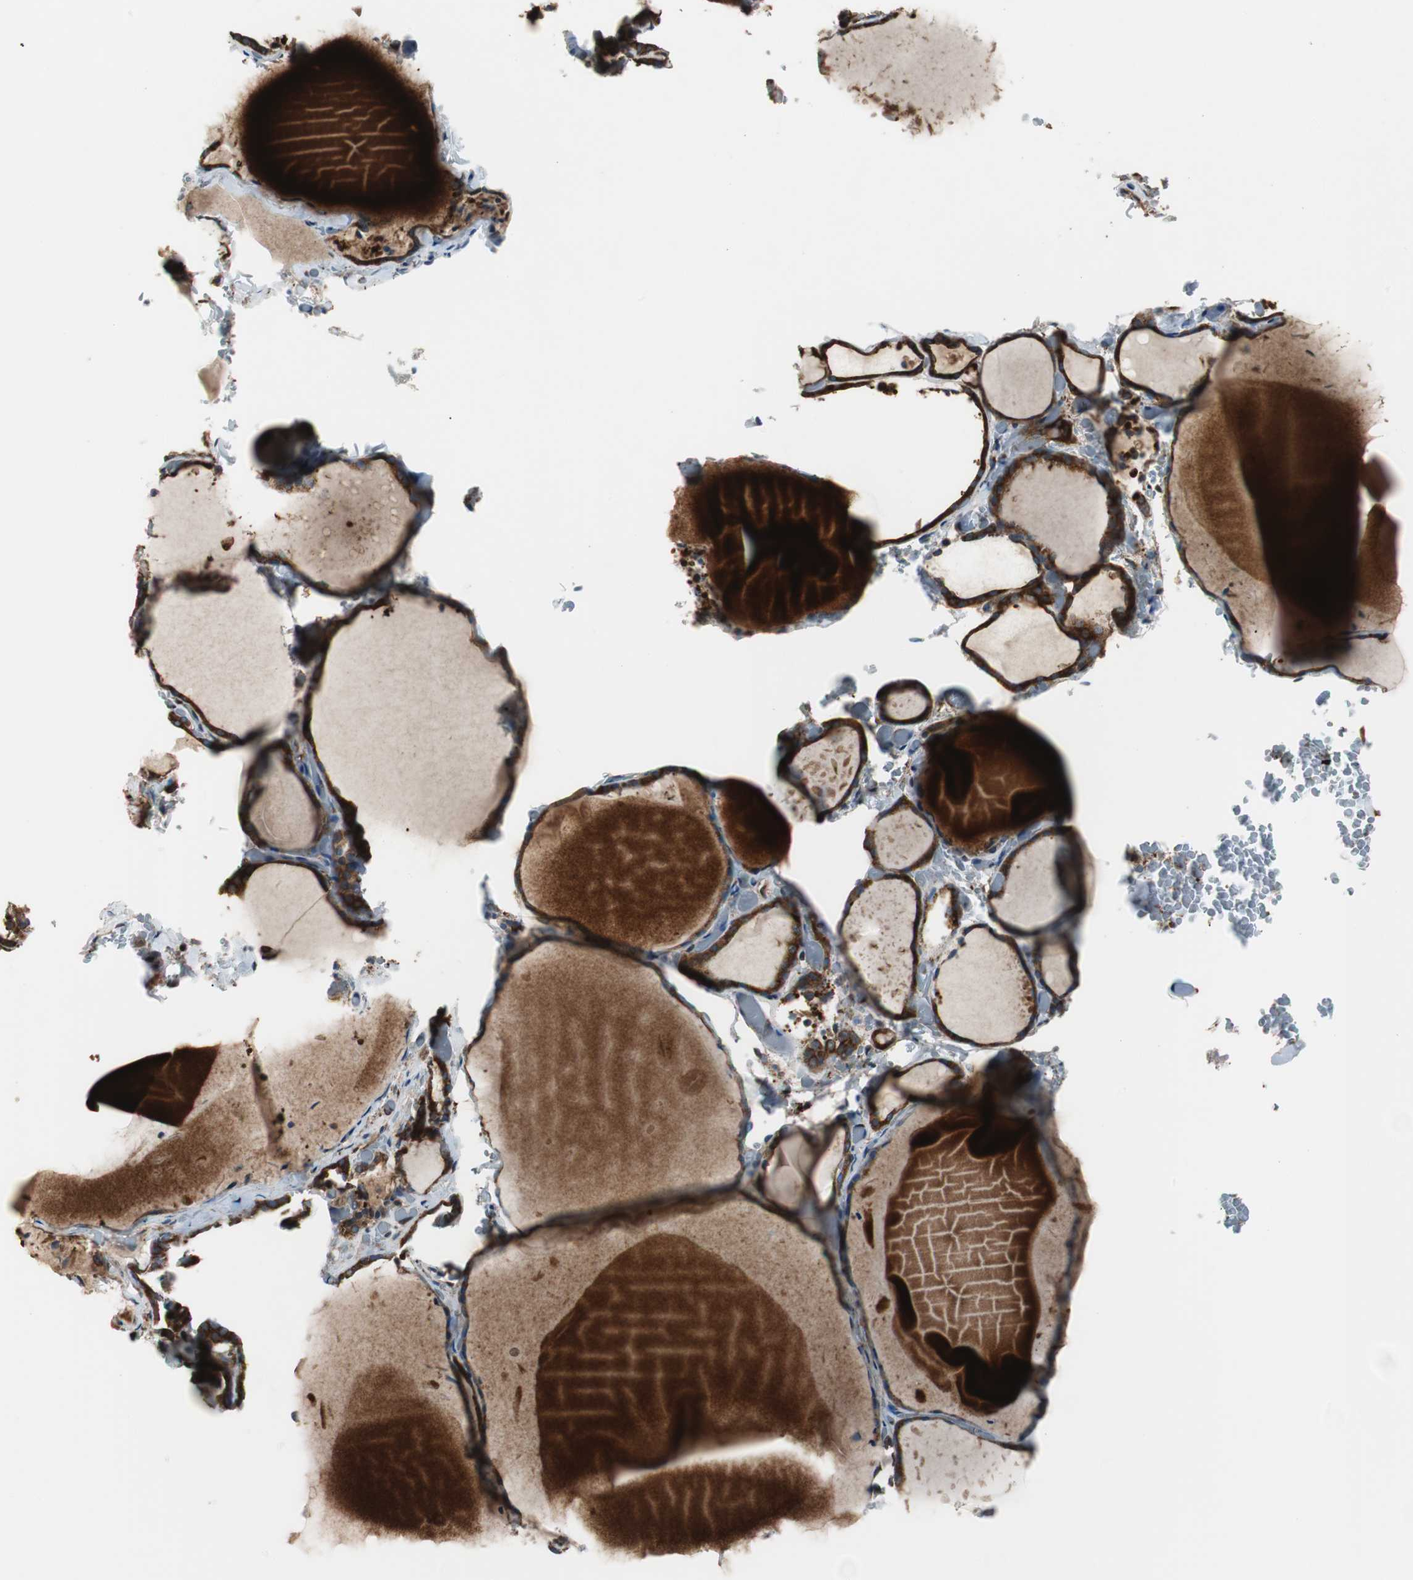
{"staining": {"intensity": "strong", "quantity": ">75%", "location": "cytoplasmic/membranous"}, "tissue": "thyroid gland", "cell_type": "Glandular cells", "image_type": "normal", "snomed": [{"axis": "morphology", "description": "Normal tissue, NOS"}, {"axis": "topography", "description": "Thyroid gland"}], "caption": "This photomicrograph displays normal thyroid gland stained with immunohistochemistry (IHC) to label a protein in brown. The cytoplasmic/membranous of glandular cells show strong positivity for the protein. Nuclei are counter-stained blue.", "gene": "RELA", "patient": {"sex": "female", "age": 22}}